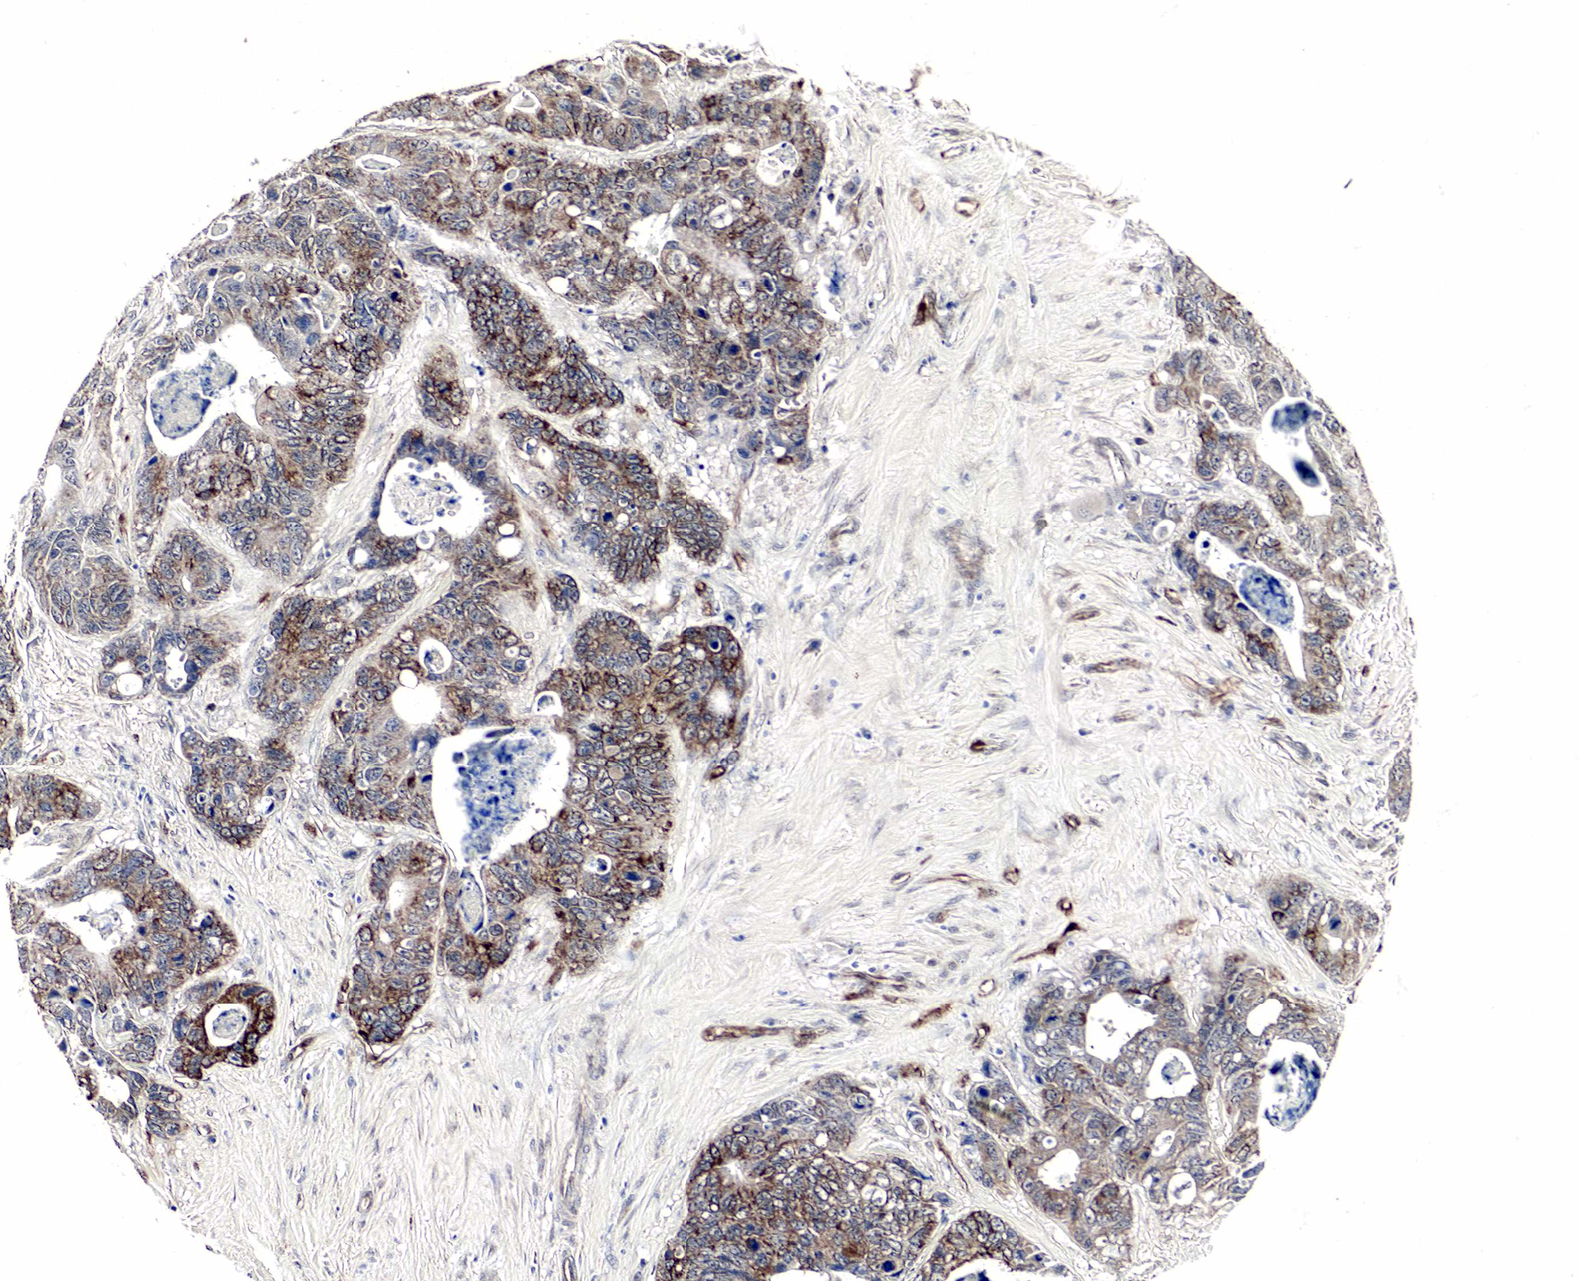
{"staining": {"intensity": "strong", "quantity": "25%-75%", "location": "cytoplasmic/membranous"}, "tissue": "colorectal cancer", "cell_type": "Tumor cells", "image_type": "cancer", "snomed": [{"axis": "morphology", "description": "Adenocarcinoma, NOS"}, {"axis": "topography", "description": "Colon"}], "caption": "Strong cytoplasmic/membranous protein positivity is appreciated in about 25%-75% of tumor cells in colorectal cancer.", "gene": "SPIN1", "patient": {"sex": "female", "age": 86}}